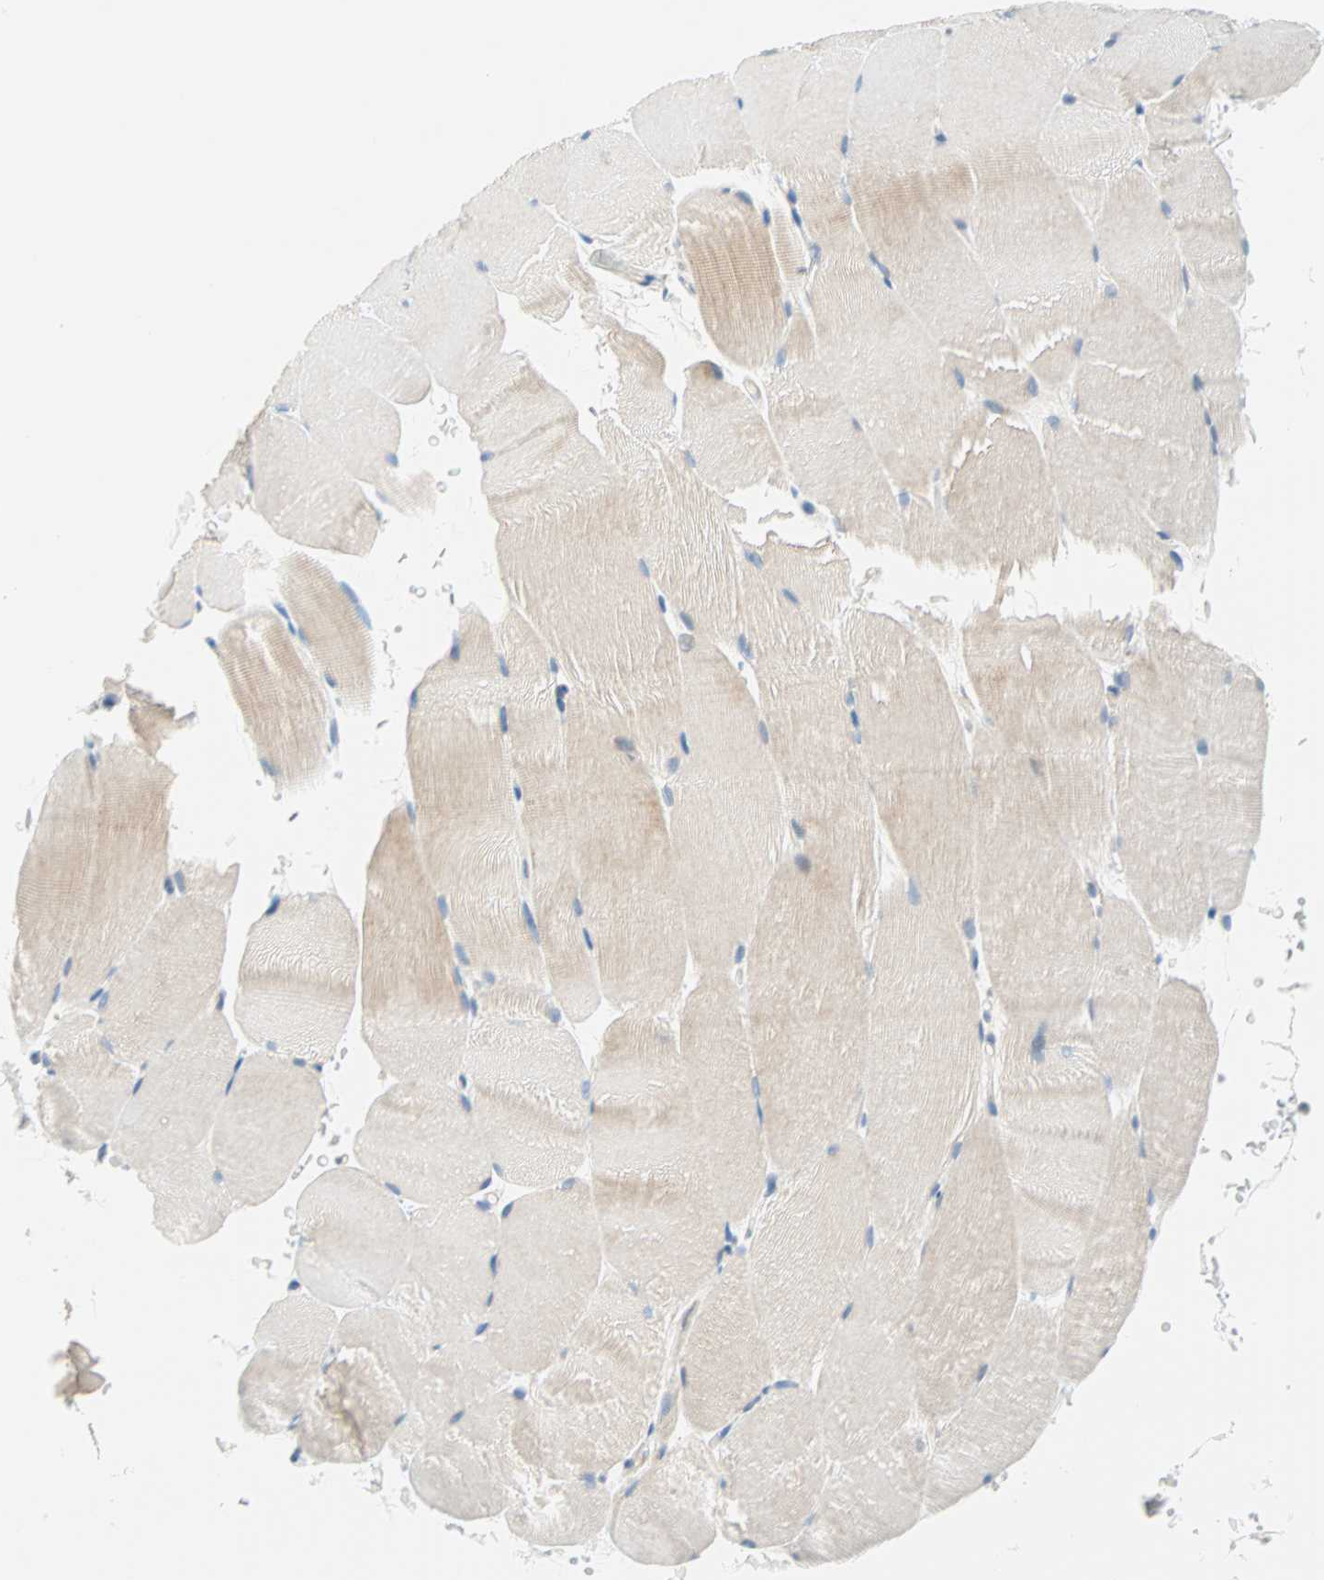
{"staining": {"intensity": "weak", "quantity": "25%-75%", "location": "cytoplasmic/membranous"}, "tissue": "skeletal muscle", "cell_type": "Myocytes", "image_type": "normal", "snomed": [{"axis": "morphology", "description": "Normal tissue, NOS"}, {"axis": "topography", "description": "Skeletal muscle"}, {"axis": "topography", "description": "Parathyroid gland"}], "caption": "Myocytes exhibit low levels of weak cytoplasmic/membranous positivity in about 25%-75% of cells in benign human skeletal muscle.", "gene": "TMEM163", "patient": {"sex": "female", "age": 37}}